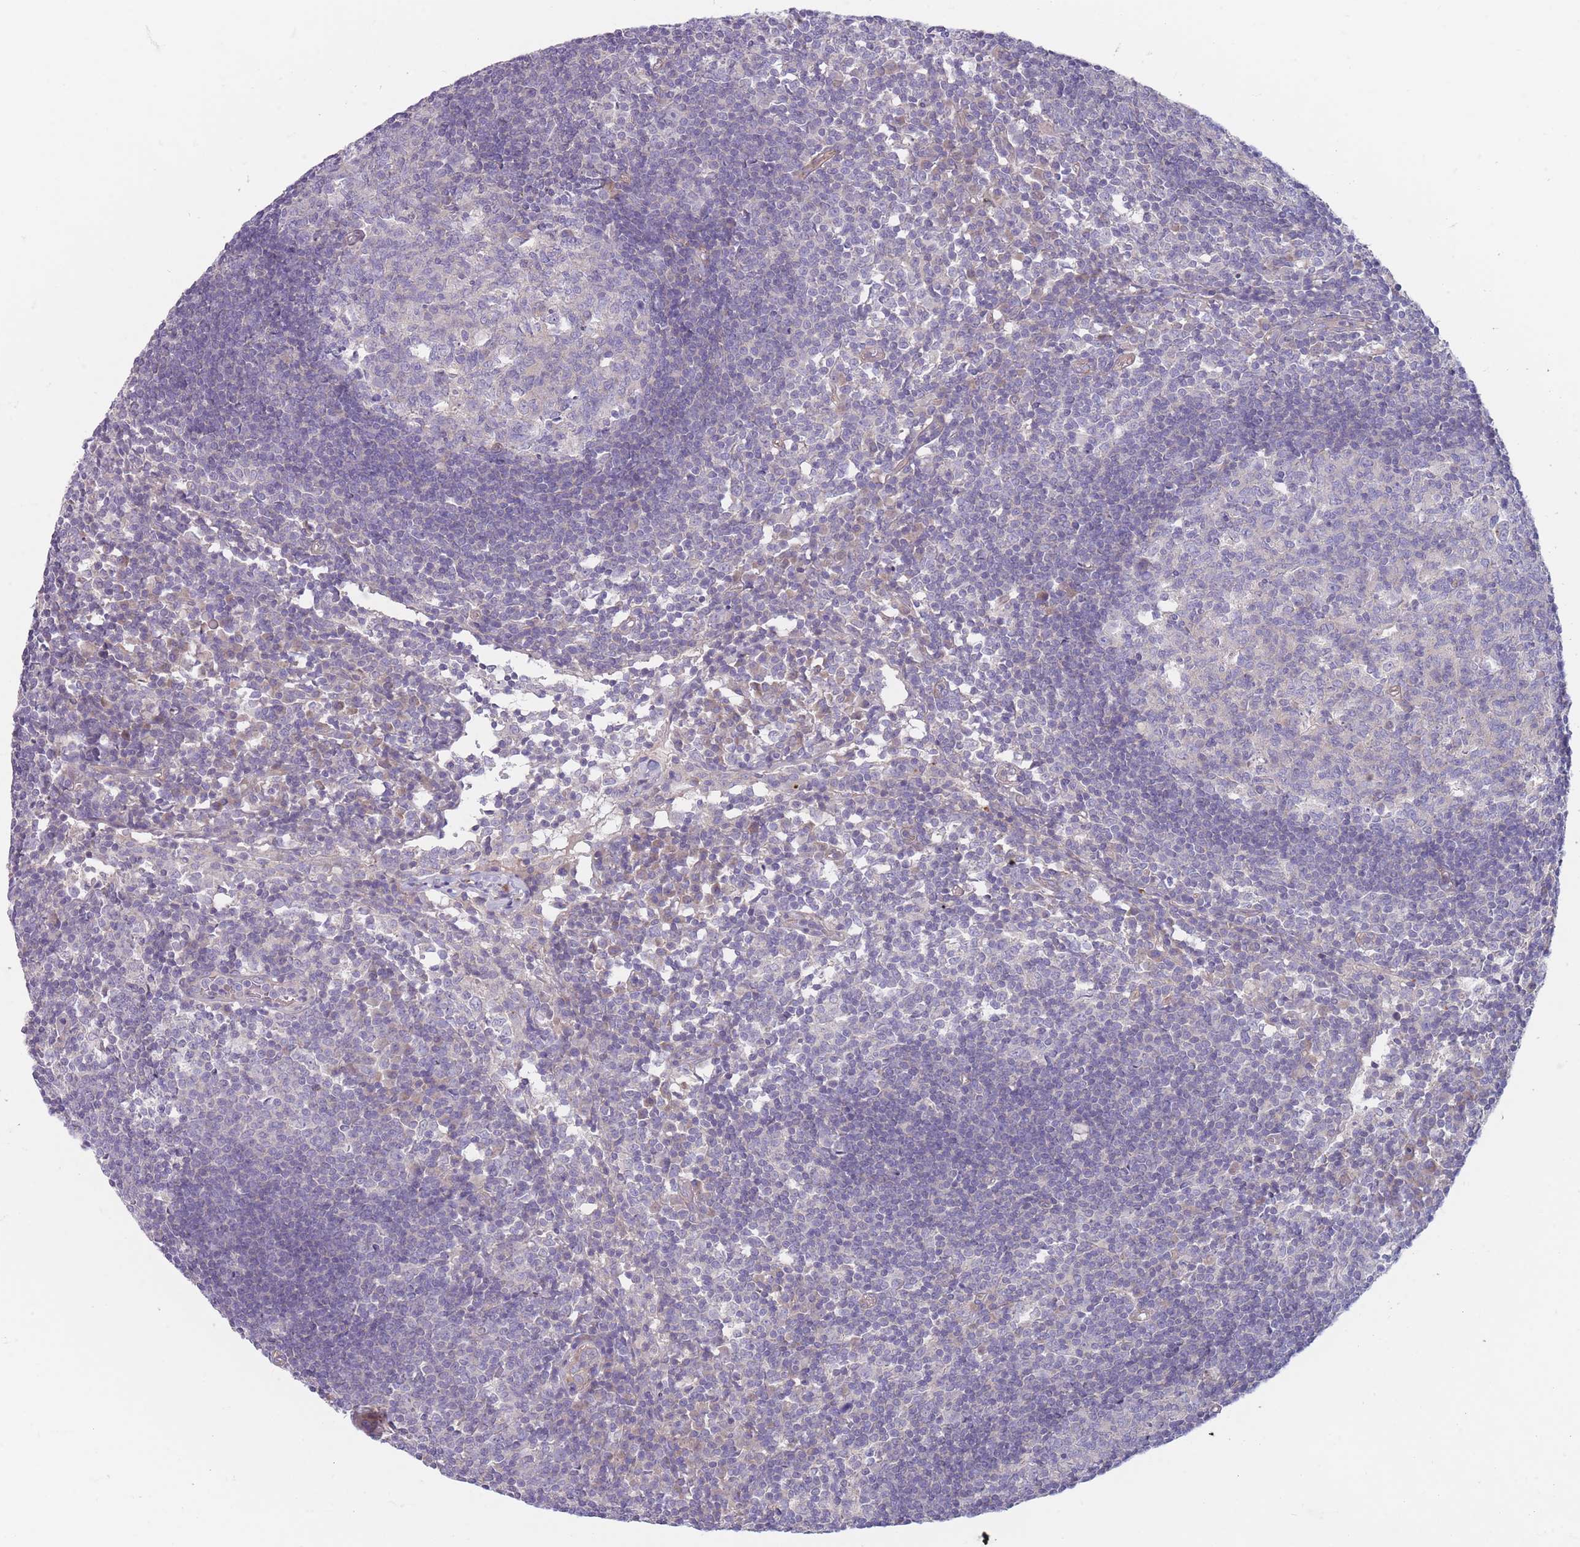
{"staining": {"intensity": "negative", "quantity": "none", "location": "none"}, "tissue": "lymph node", "cell_type": "Germinal center cells", "image_type": "normal", "snomed": [{"axis": "morphology", "description": "Normal tissue, NOS"}, {"axis": "topography", "description": "Lymph node"}], "caption": "Micrograph shows no protein expression in germinal center cells of benign lymph node.", "gene": "PNPLA5", "patient": {"sex": "female", "age": 55}}